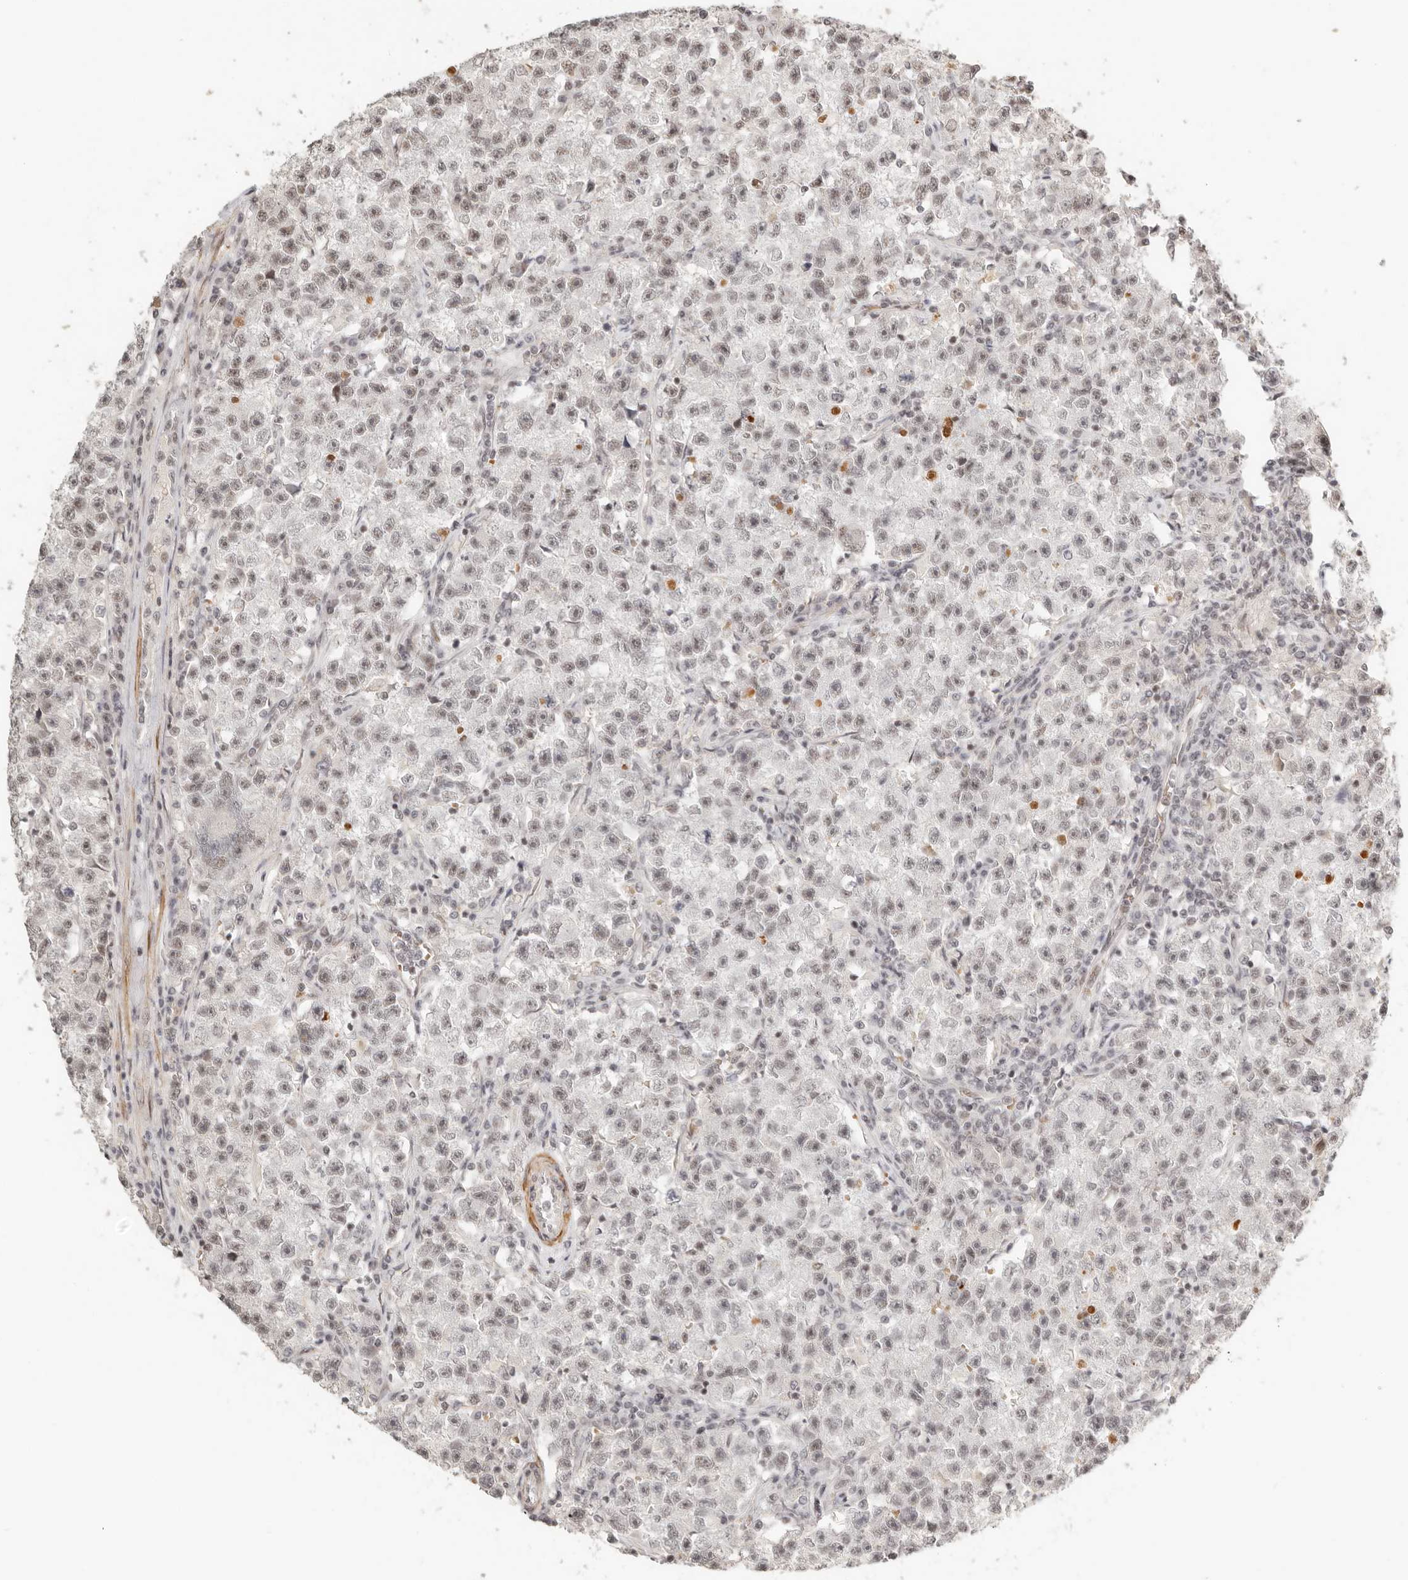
{"staining": {"intensity": "weak", "quantity": ">75%", "location": "nuclear"}, "tissue": "testis cancer", "cell_type": "Tumor cells", "image_type": "cancer", "snomed": [{"axis": "morphology", "description": "Seminoma, NOS"}, {"axis": "topography", "description": "Testis"}], "caption": "Tumor cells show weak nuclear expression in approximately >75% of cells in testis cancer. (DAB IHC with brightfield microscopy, high magnification).", "gene": "GABPA", "patient": {"sex": "male", "age": 22}}